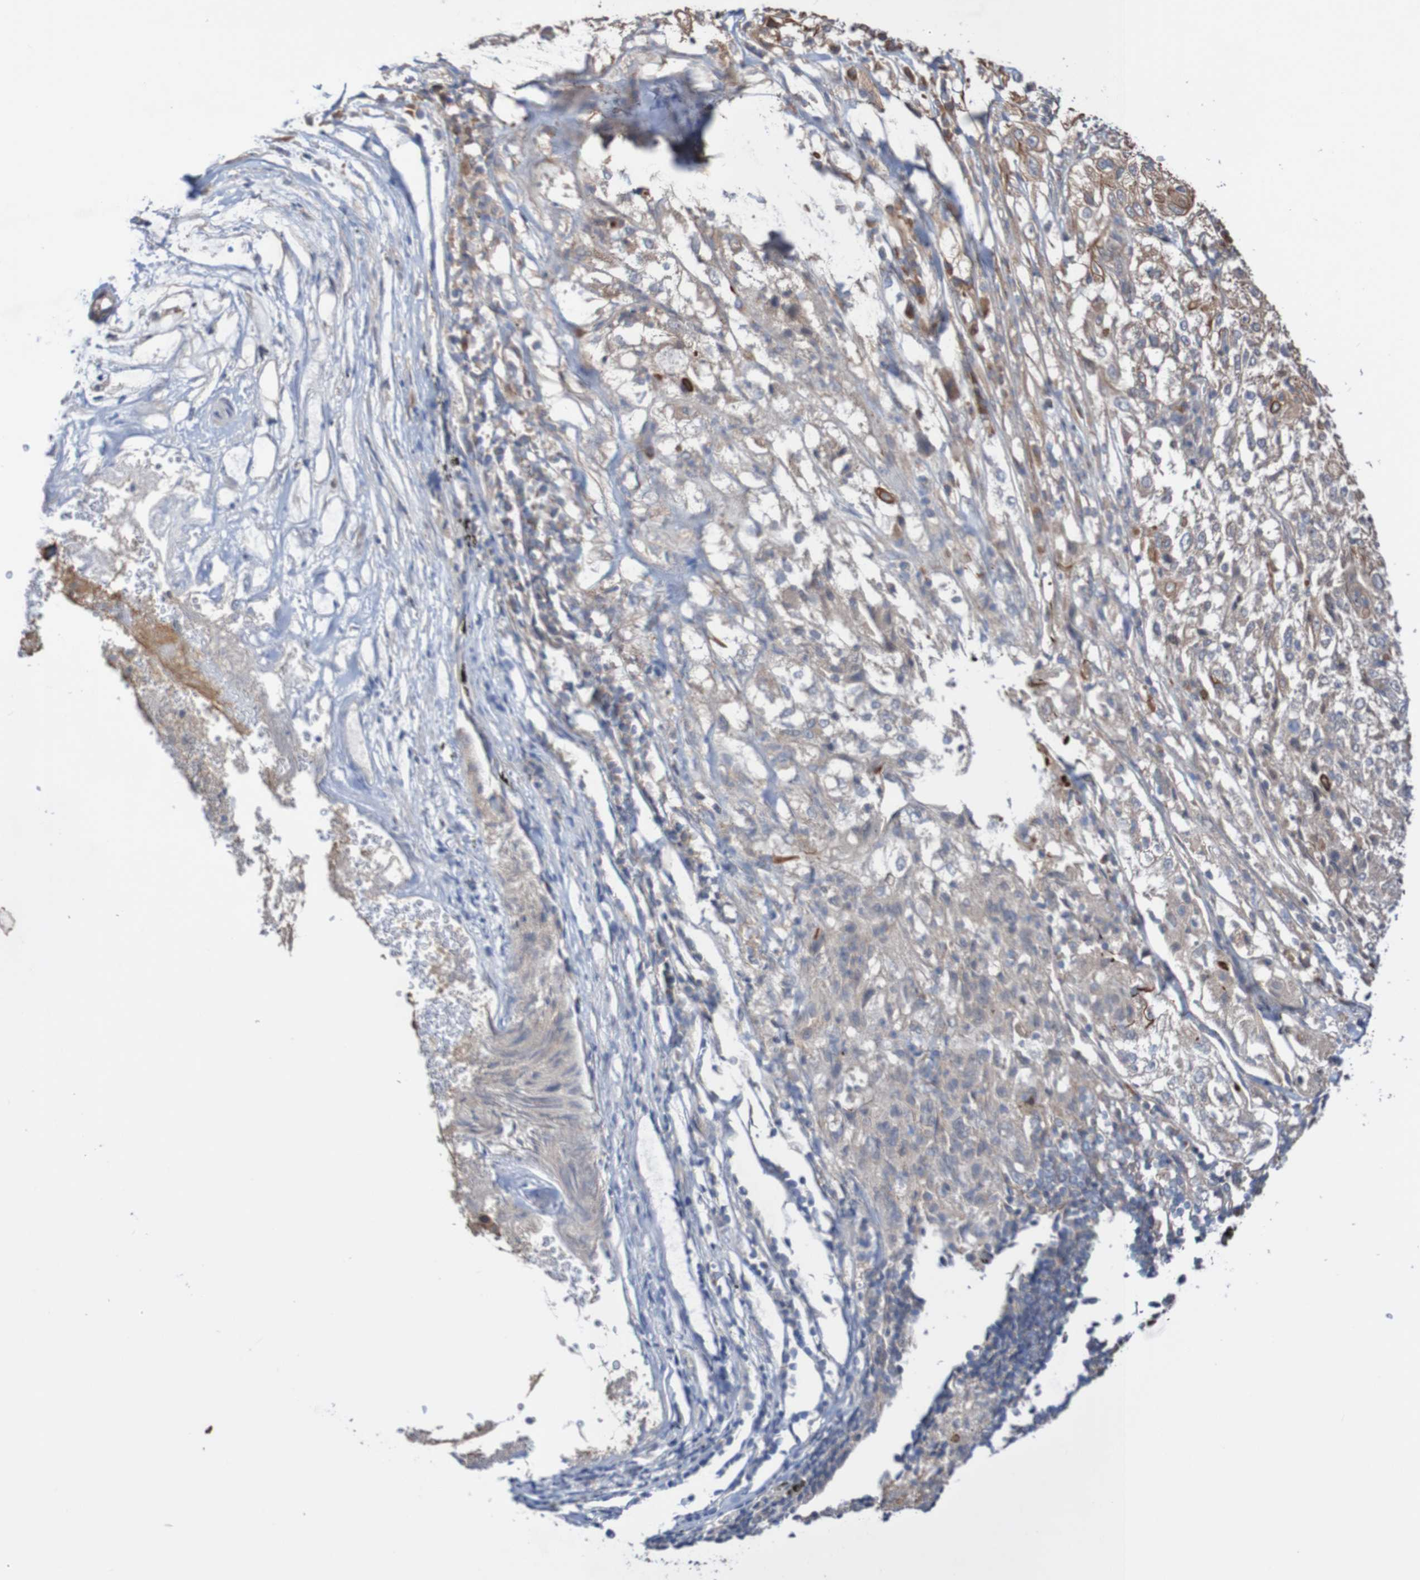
{"staining": {"intensity": "moderate", "quantity": ">75%", "location": "cytoplasmic/membranous"}, "tissue": "lung cancer", "cell_type": "Tumor cells", "image_type": "cancer", "snomed": [{"axis": "morphology", "description": "Inflammation, NOS"}, {"axis": "morphology", "description": "Squamous cell carcinoma, NOS"}, {"axis": "topography", "description": "Lymph node"}, {"axis": "topography", "description": "Soft tissue"}, {"axis": "topography", "description": "Lung"}], "caption": "Protein expression by immunohistochemistry displays moderate cytoplasmic/membranous positivity in approximately >75% of tumor cells in lung cancer. (Brightfield microscopy of DAB IHC at high magnification).", "gene": "PHPT1", "patient": {"sex": "male", "age": 66}}